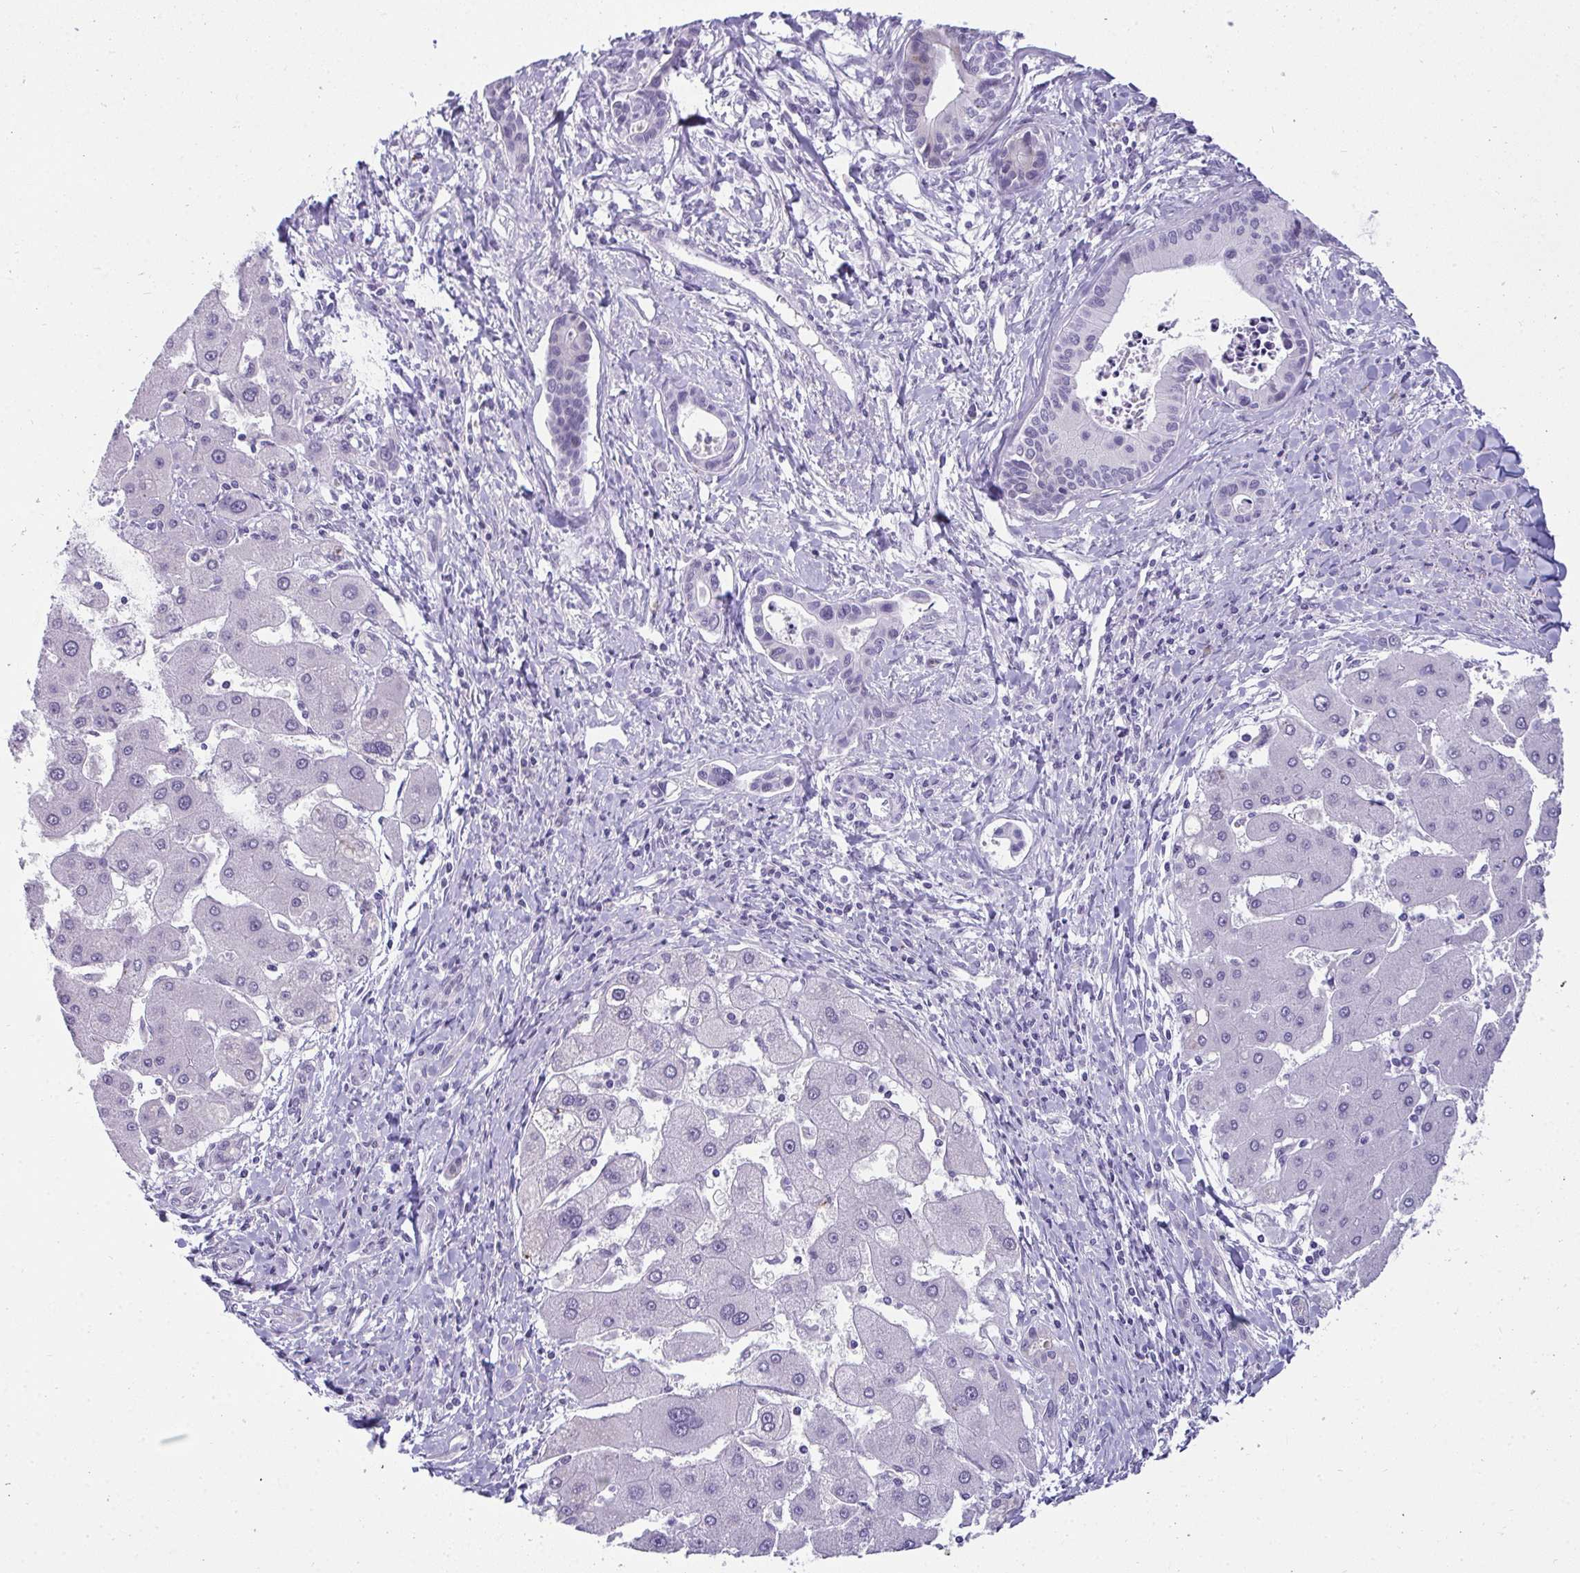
{"staining": {"intensity": "negative", "quantity": "none", "location": "none"}, "tissue": "liver cancer", "cell_type": "Tumor cells", "image_type": "cancer", "snomed": [{"axis": "morphology", "description": "Cholangiocarcinoma"}, {"axis": "topography", "description": "Liver"}], "caption": "Liver cancer was stained to show a protein in brown. There is no significant staining in tumor cells.", "gene": "AK5", "patient": {"sex": "male", "age": 66}}